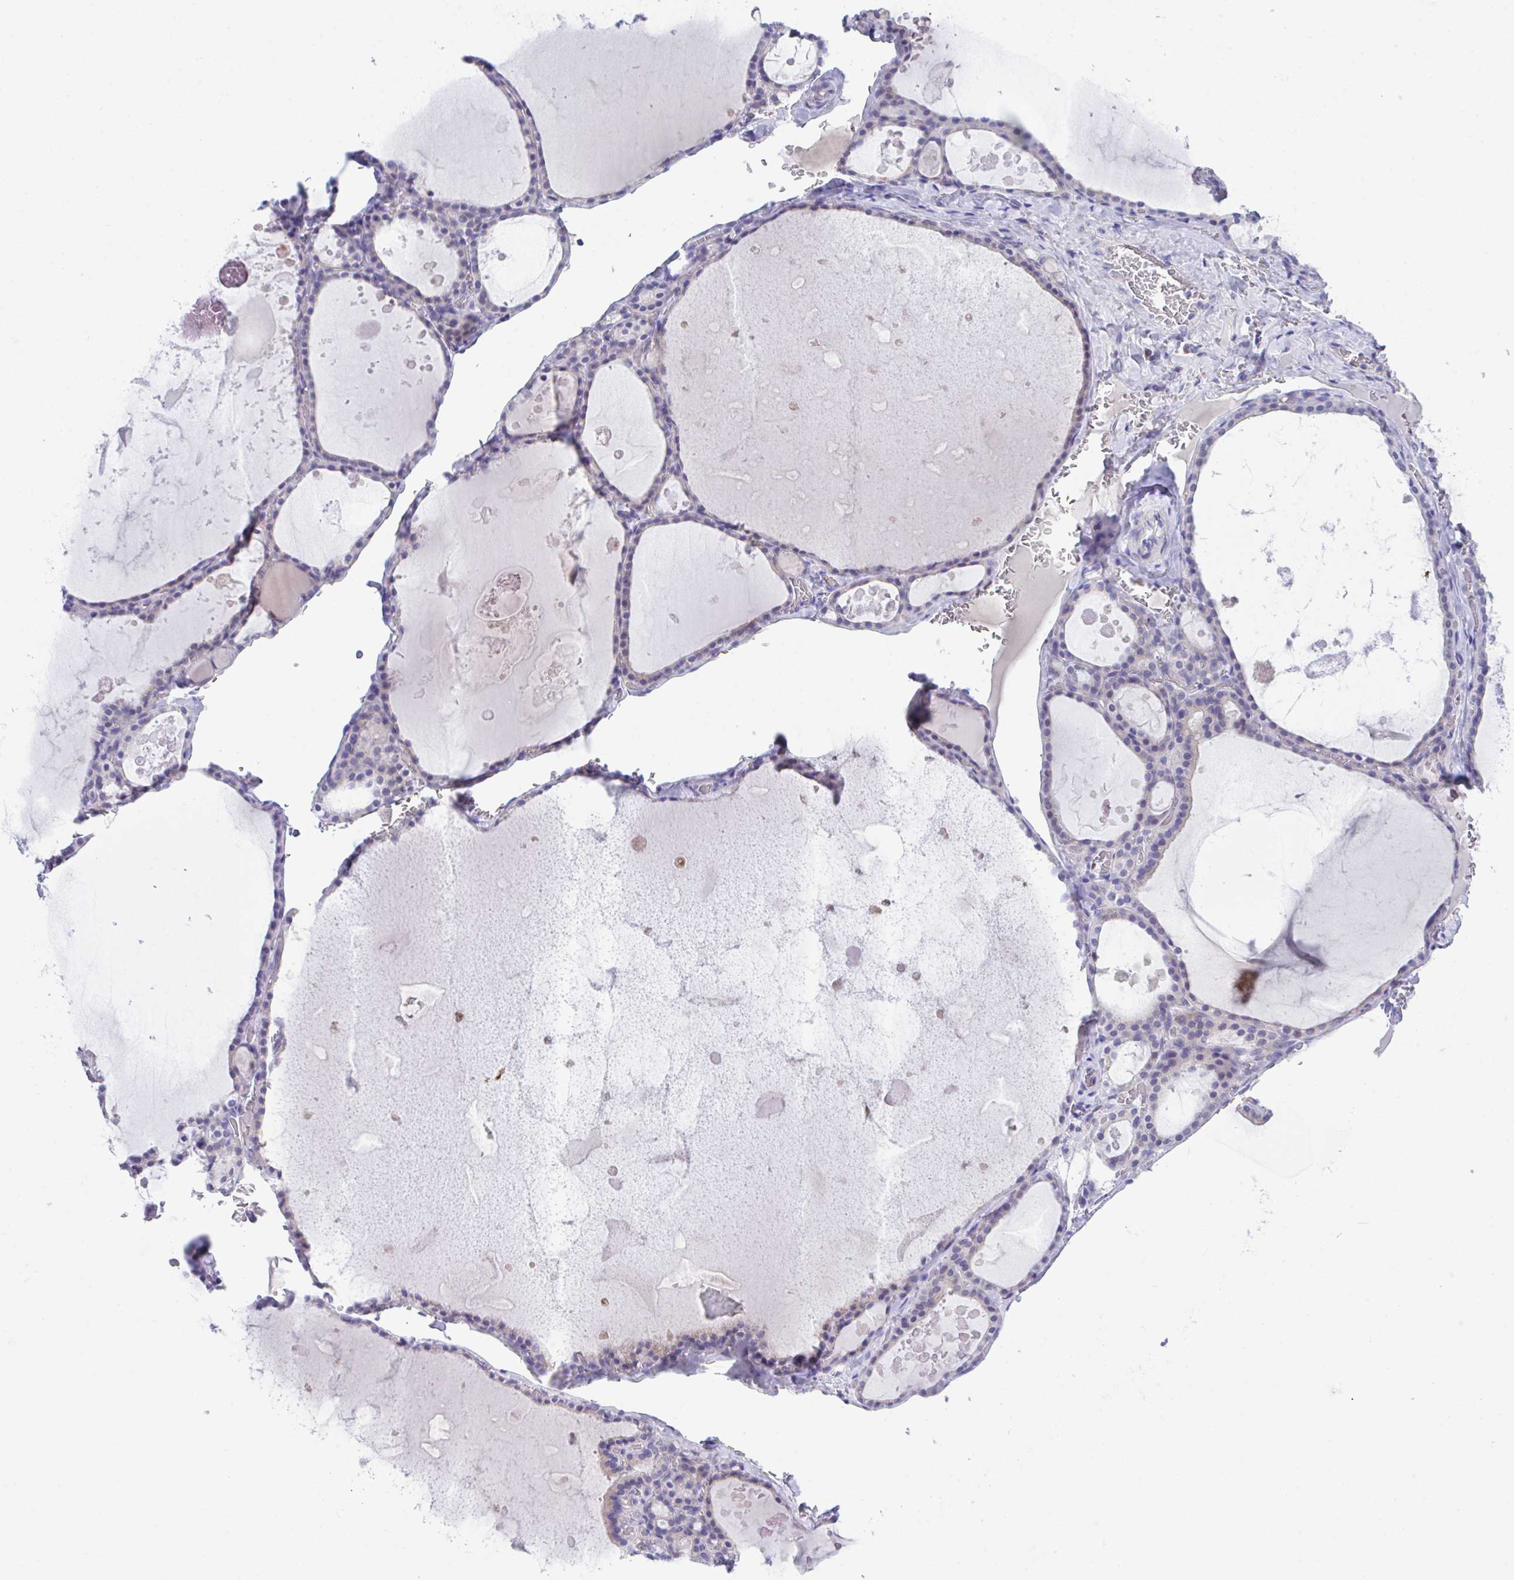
{"staining": {"intensity": "negative", "quantity": "none", "location": "none"}, "tissue": "thyroid gland", "cell_type": "Glandular cells", "image_type": "normal", "snomed": [{"axis": "morphology", "description": "Normal tissue, NOS"}, {"axis": "topography", "description": "Thyroid gland"}], "caption": "The micrograph displays no staining of glandular cells in unremarkable thyroid gland. The staining is performed using DAB (3,3'-diaminobenzidine) brown chromogen with nuclei counter-stained in using hematoxylin.", "gene": "HOXB4", "patient": {"sex": "male", "age": 56}}